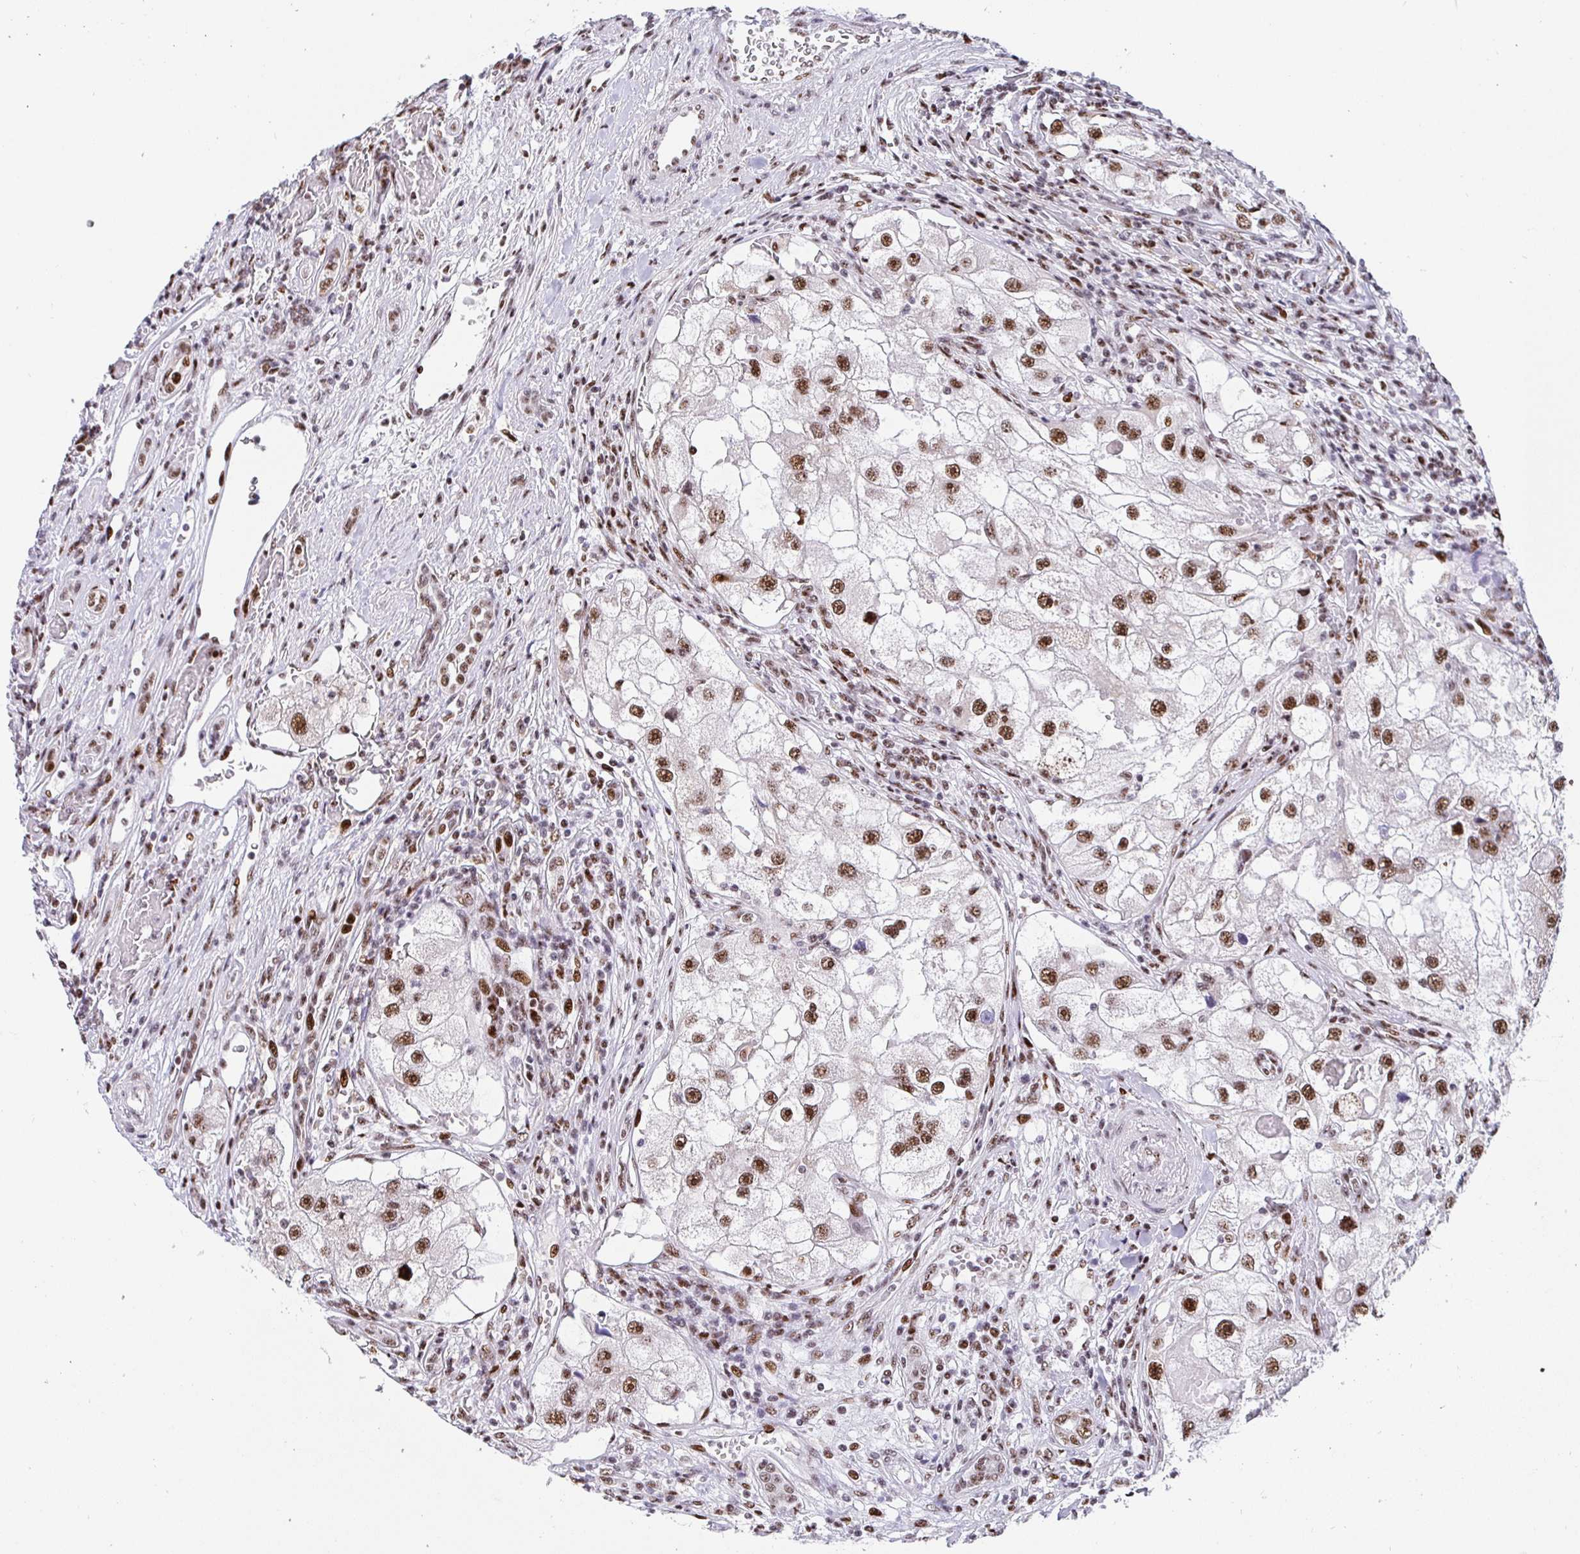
{"staining": {"intensity": "moderate", "quantity": ">75%", "location": "nuclear"}, "tissue": "renal cancer", "cell_type": "Tumor cells", "image_type": "cancer", "snomed": [{"axis": "morphology", "description": "Adenocarcinoma, NOS"}, {"axis": "topography", "description": "Kidney"}], "caption": "Renal cancer tissue reveals moderate nuclear expression in approximately >75% of tumor cells, visualized by immunohistochemistry.", "gene": "SETD5", "patient": {"sex": "male", "age": 63}}